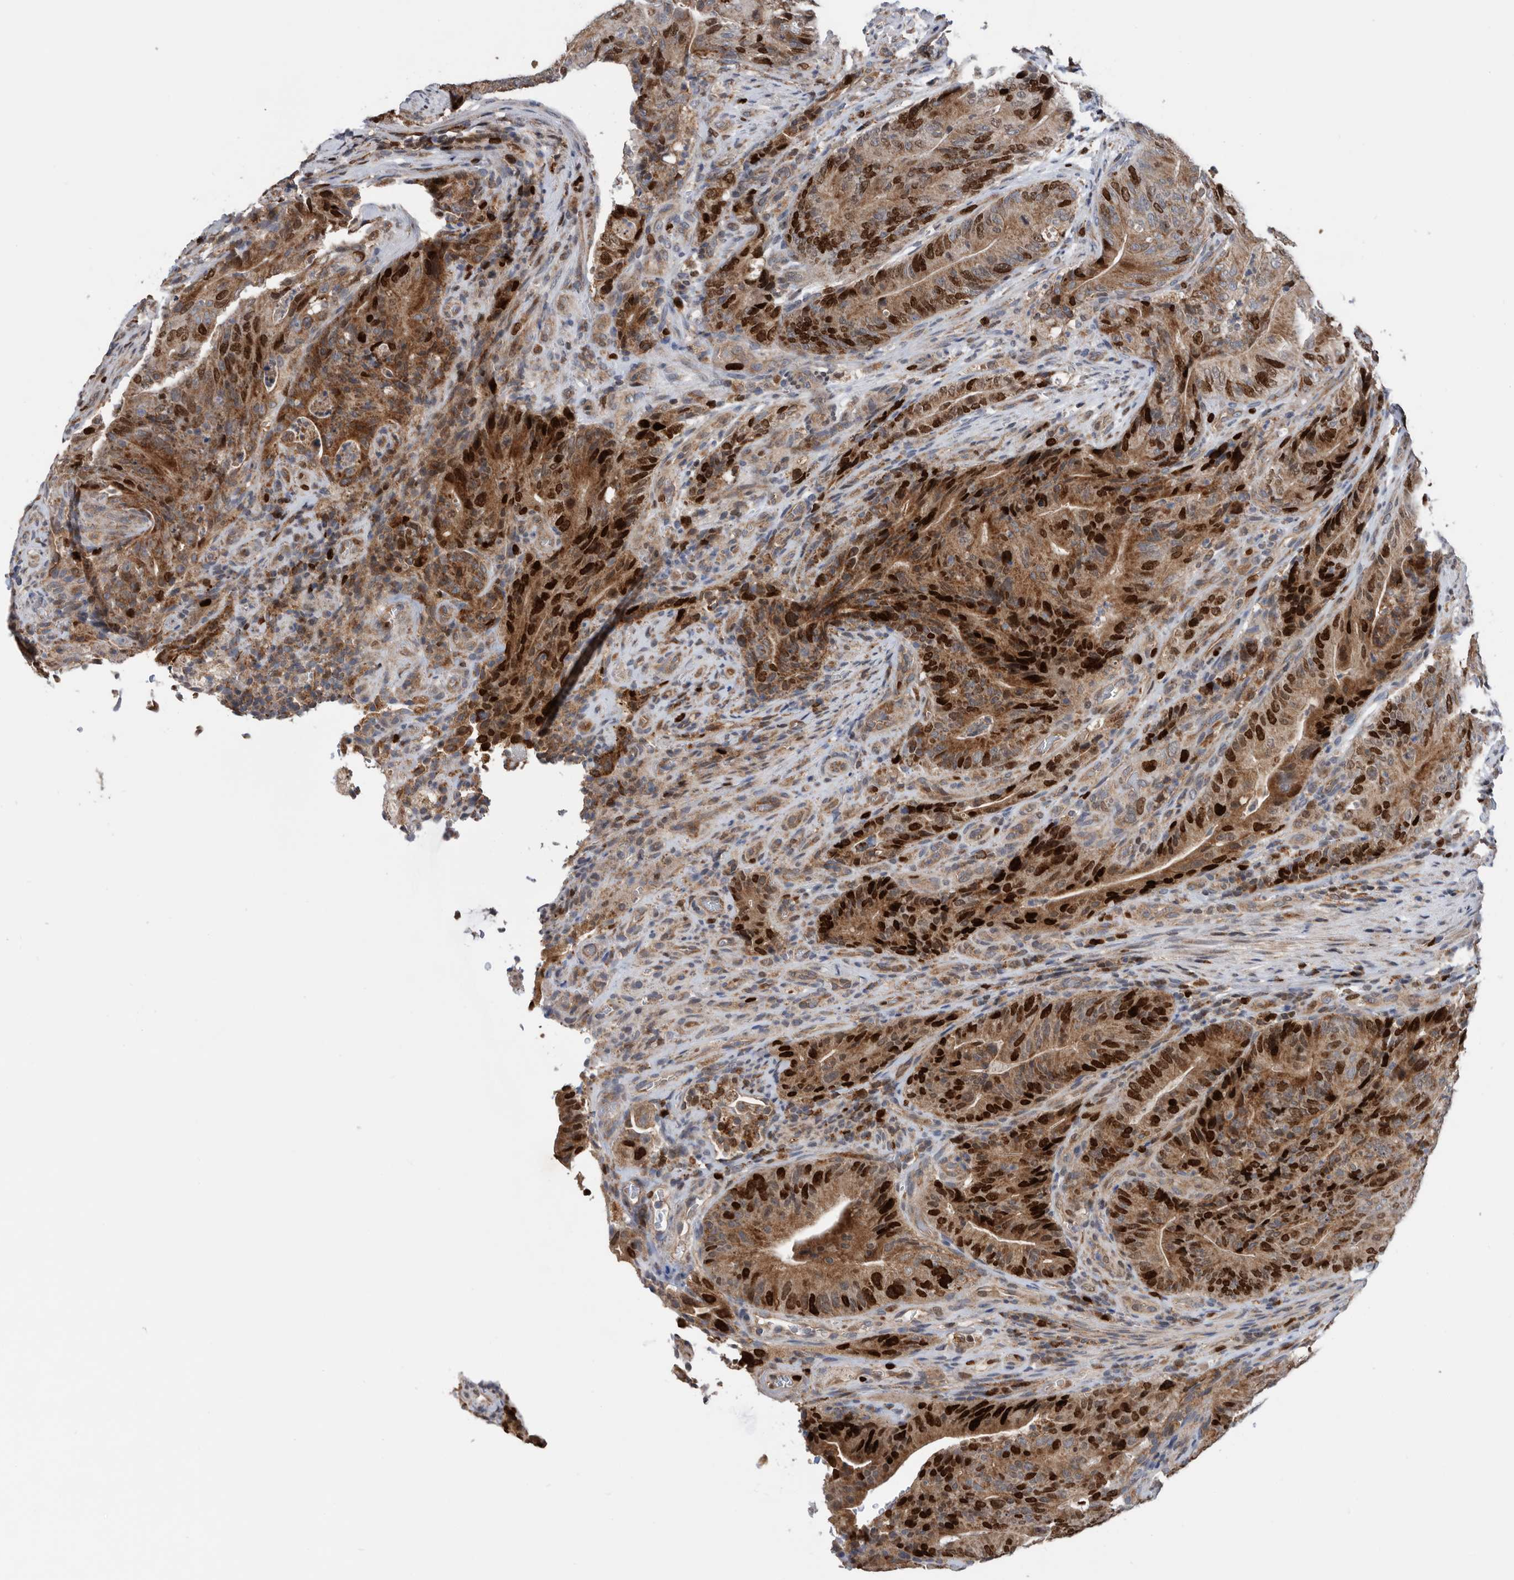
{"staining": {"intensity": "strong", "quantity": ">75%", "location": "cytoplasmic/membranous,nuclear"}, "tissue": "colorectal cancer", "cell_type": "Tumor cells", "image_type": "cancer", "snomed": [{"axis": "morphology", "description": "Normal tissue, NOS"}, {"axis": "topography", "description": "Colon"}], "caption": "Immunohistochemical staining of colorectal cancer displays high levels of strong cytoplasmic/membranous and nuclear expression in approximately >75% of tumor cells. The protein of interest is shown in brown color, while the nuclei are stained blue.", "gene": "ATAD2", "patient": {"sex": "female", "age": 82}}